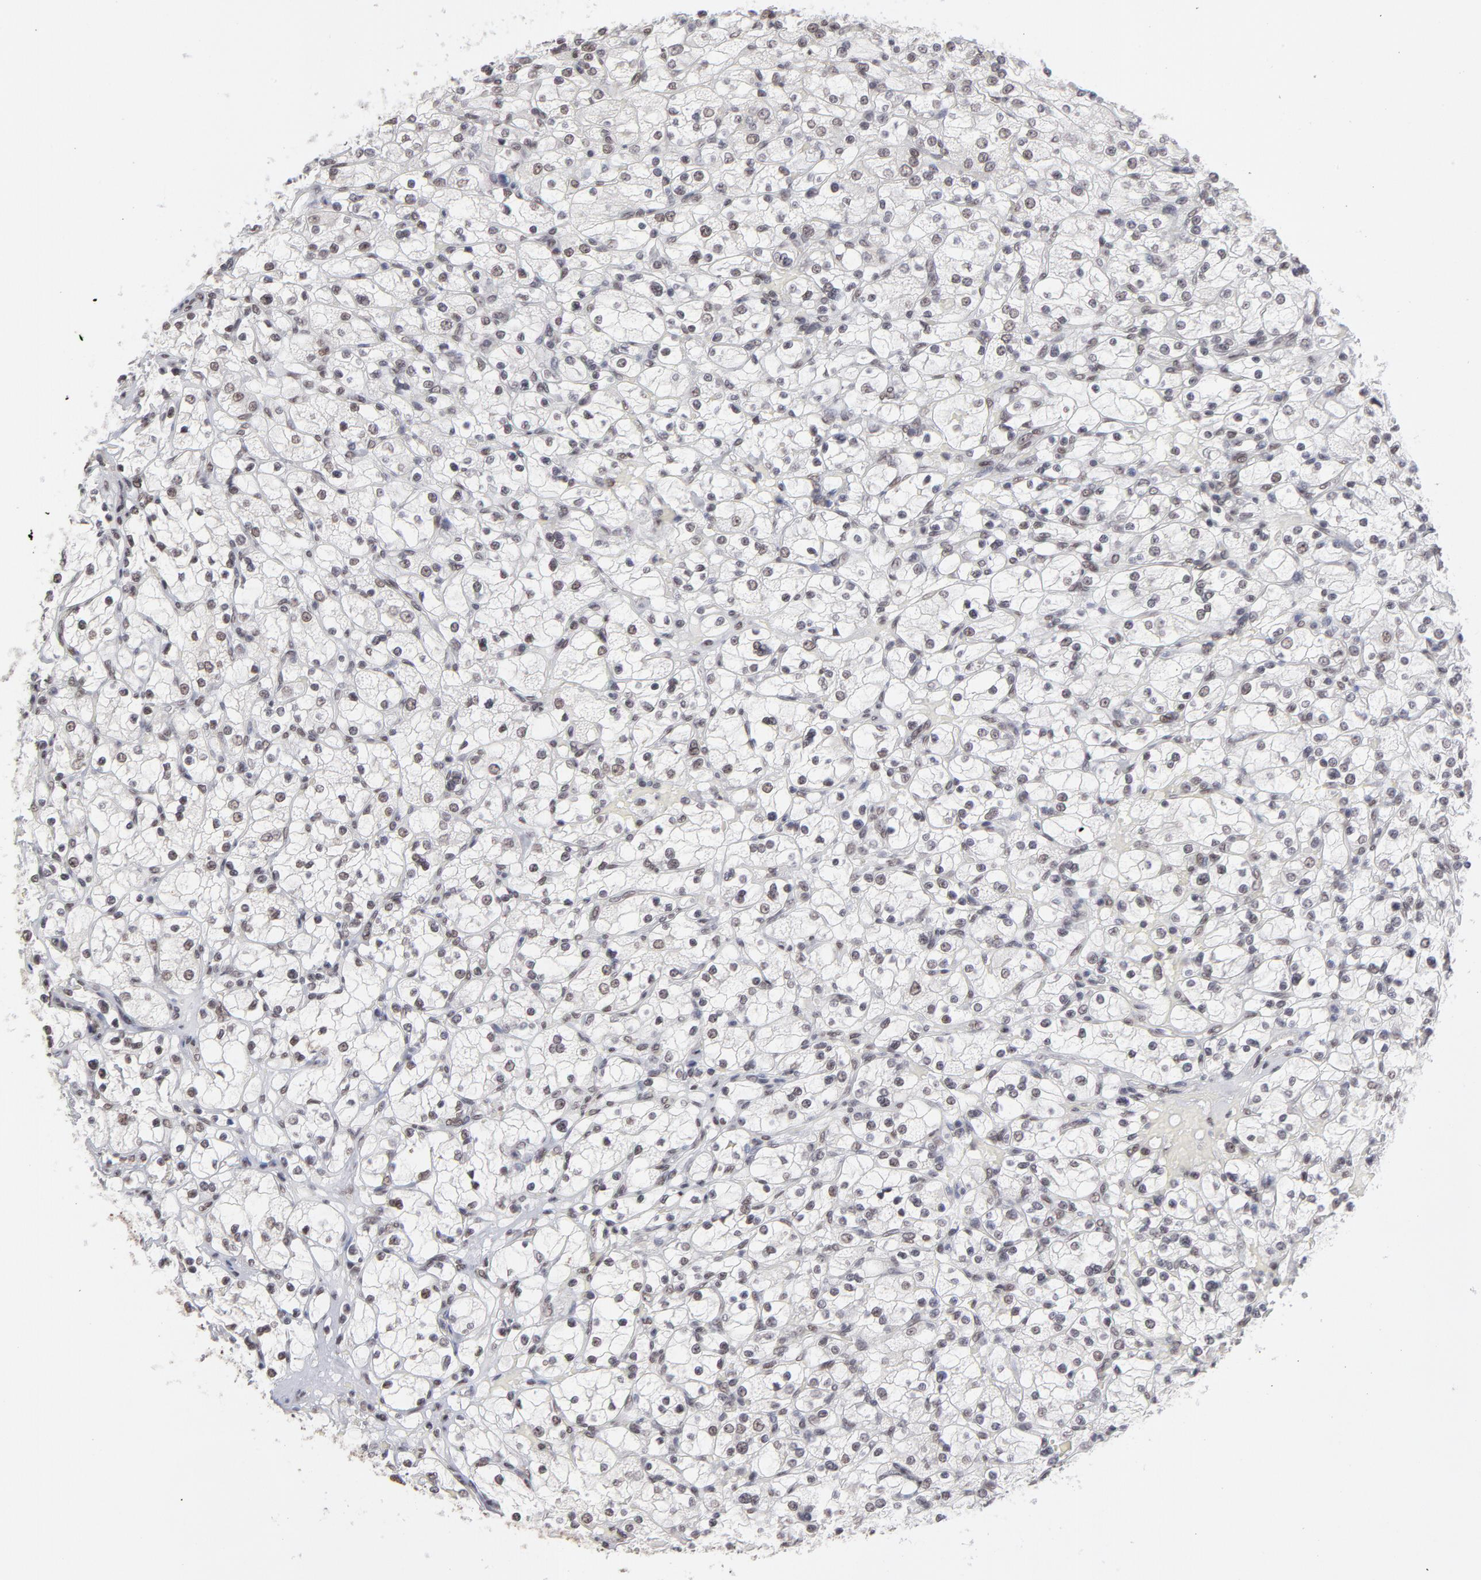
{"staining": {"intensity": "weak", "quantity": "<25%", "location": "nuclear"}, "tissue": "renal cancer", "cell_type": "Tumor cells", "image_type": "cancer", "snomed": [{"axis": "morphology", "description": "Adenocarcinoma, NOS"}, {"axis": "topography", "description": "Kidney"}], "caption": "A histopathology image of renal cancer (adenocarcinoma) stained for a protein reveals no brown staining in tumor cells.", "gene": "ZNF3", "patient": {"sex": "female", "age": 83}}